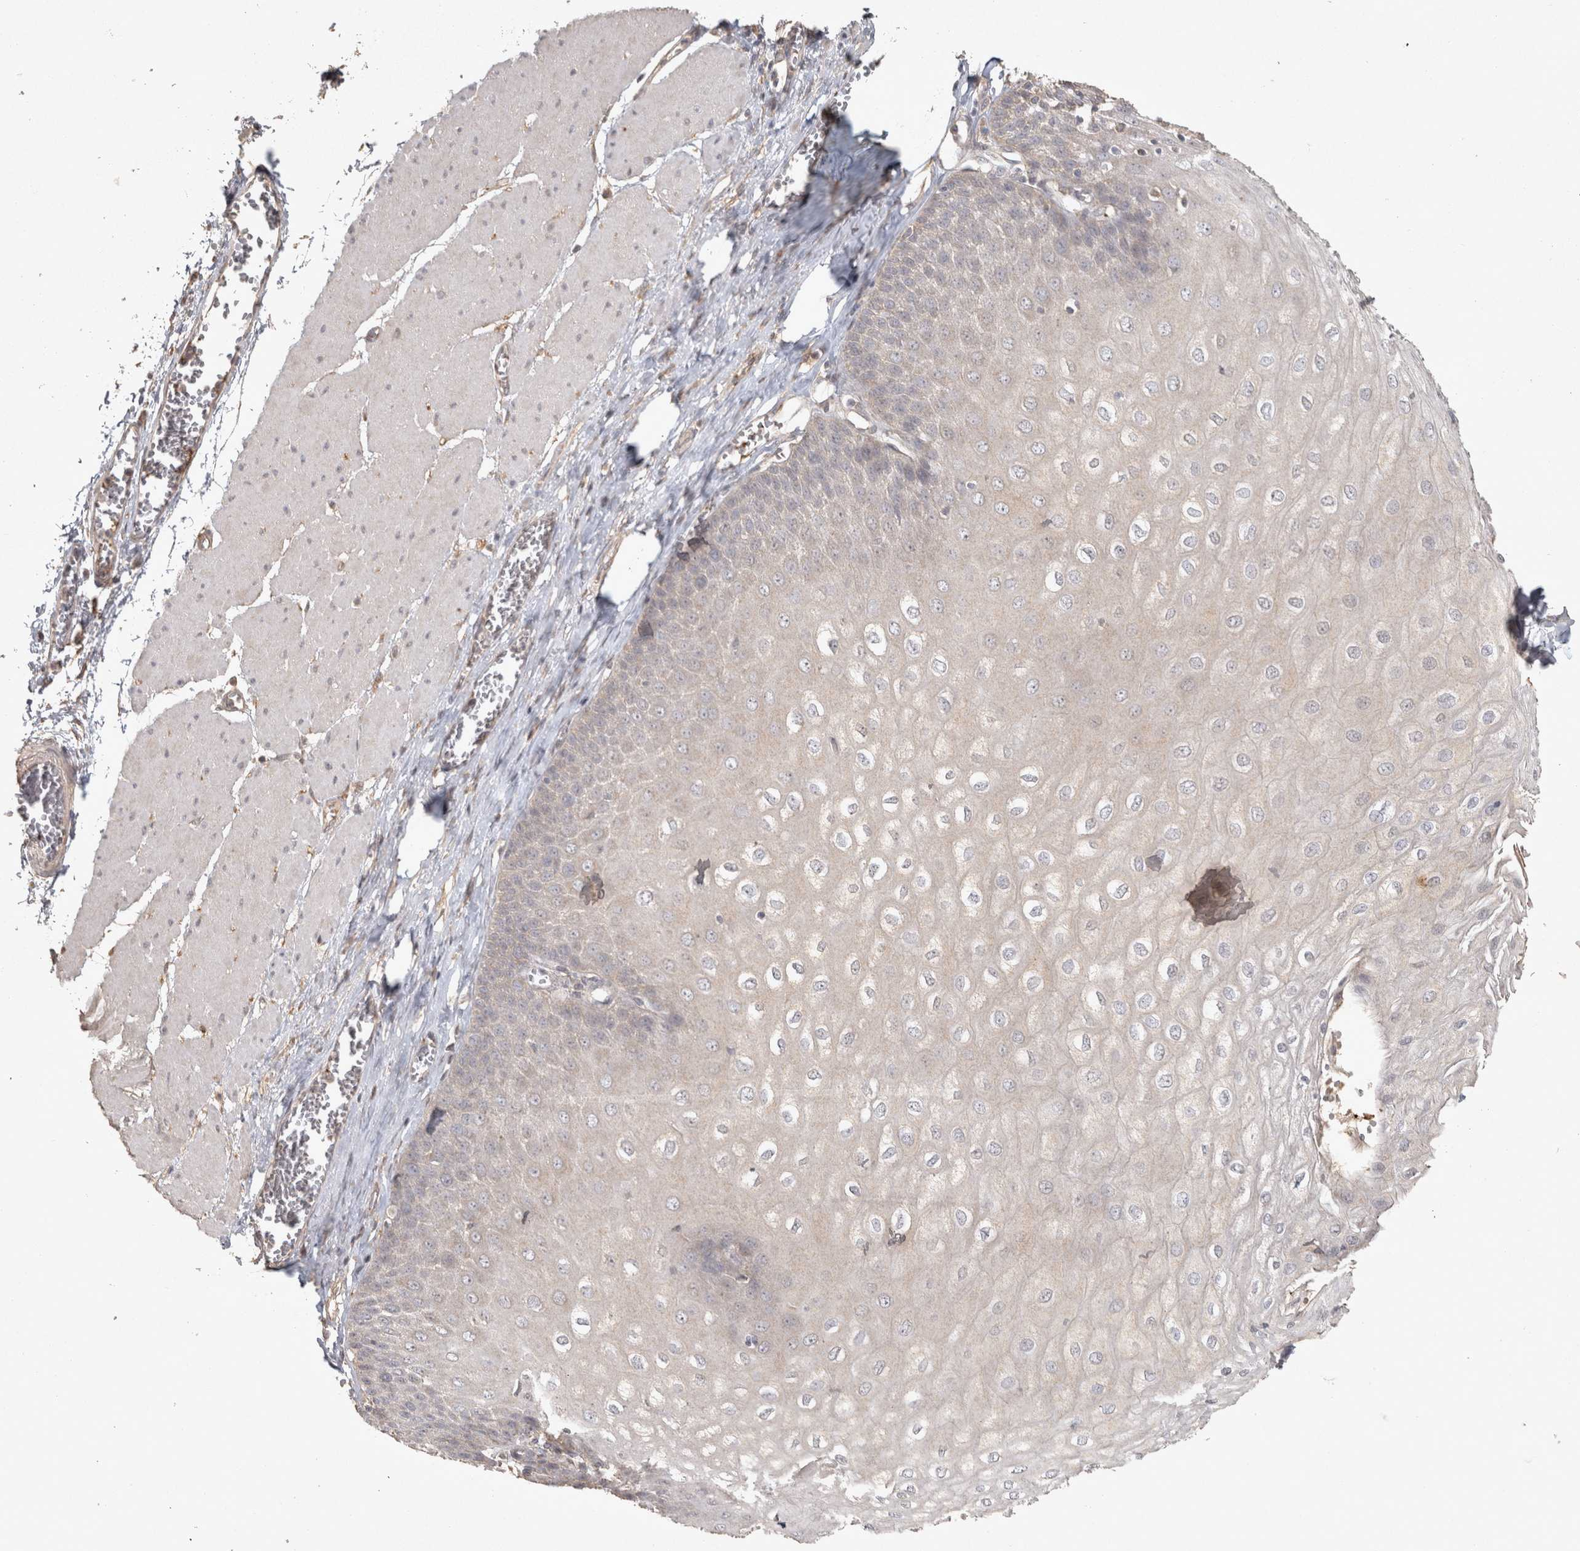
{"staining": {"intensity": "negative", "quantity": "none", "location": "none"}, "tissue": "esophagus", "cell_type": "Squamous epithelial cells", "image_type": "normal", "snomed": [{"axis": "morphology", "description": "Normal tissue, NOS"}, {"axis": "topography", "description": "Esophagus"}], "caption": "Squamous epithelial cells are negative for brown protein staining in benign esophagus. Brightfield microscopy of IHC stained with DAB (3,3'-diaminobenzidine) (brown) and hematoxylin (blue), captured at high magnification.", "gene": "OSTN", "patient": {"sex": "male", "age": 60}}